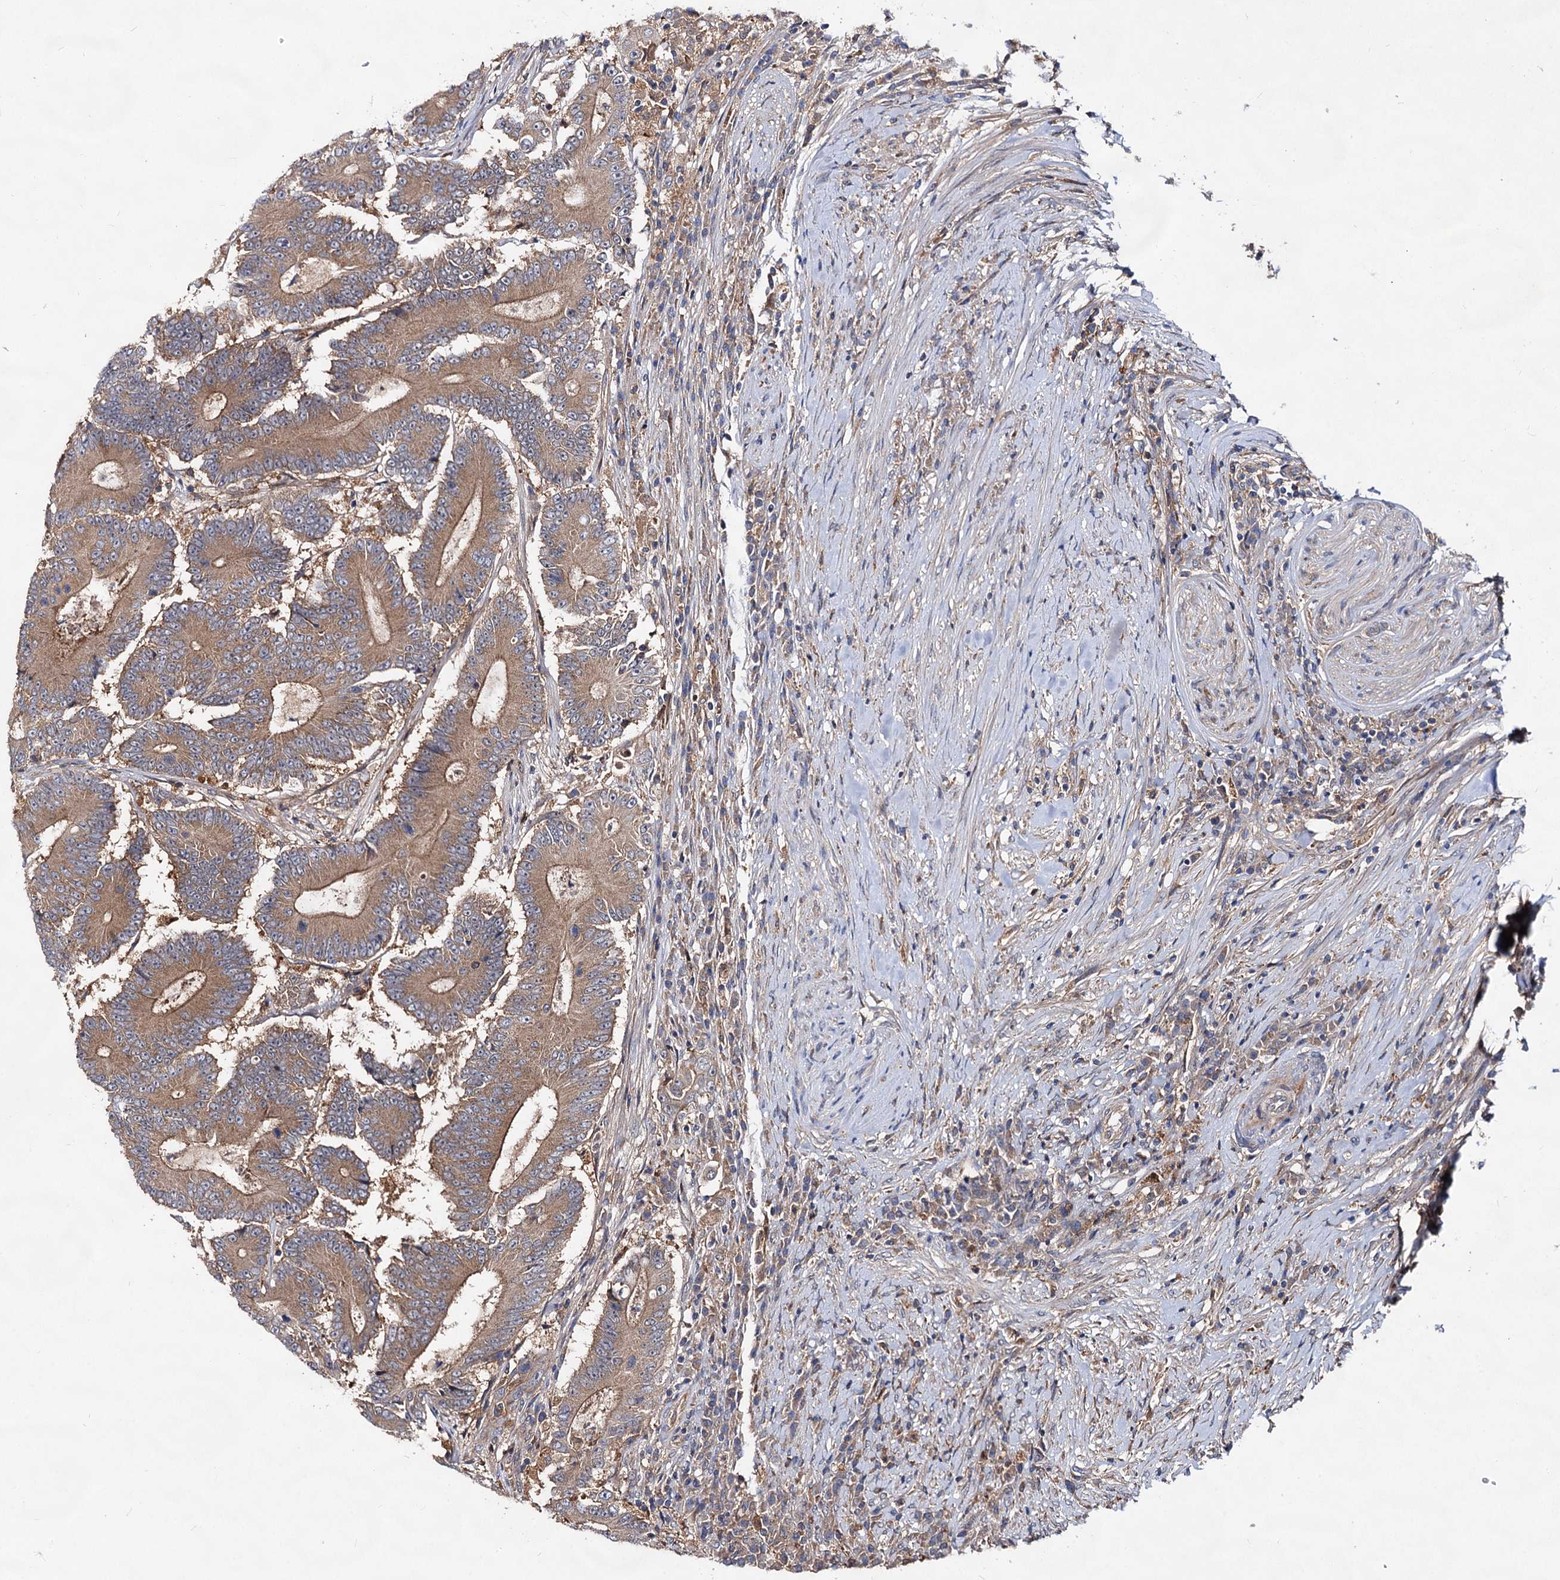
{"staining": {"intensity": "weak", "quantity": ">75%", "location": "cytoplasmic/membranous"}, "tissue": "colorectal cancer", "cell_type": "Tumor cells", "image_type": "cancer", "snomed": [{"axis": "morphology", "description": "Adenocarcinoma, NOS"}, {"axis": "topography", "description": "Colon"}], "caption": "Immunohistochemical staining of colorectal cancer shows low levels of weak cytoplasmic/membranous protein staining in approximately >75% of tumor cells. Using DAB (3,3'-diaminobenzidine) (brown) and hematoxylin (blue) stains, captured at high magnification using brightfield microscopy.", "gene": "VPS29", "patient": {"sex": "male", "age": 83}}